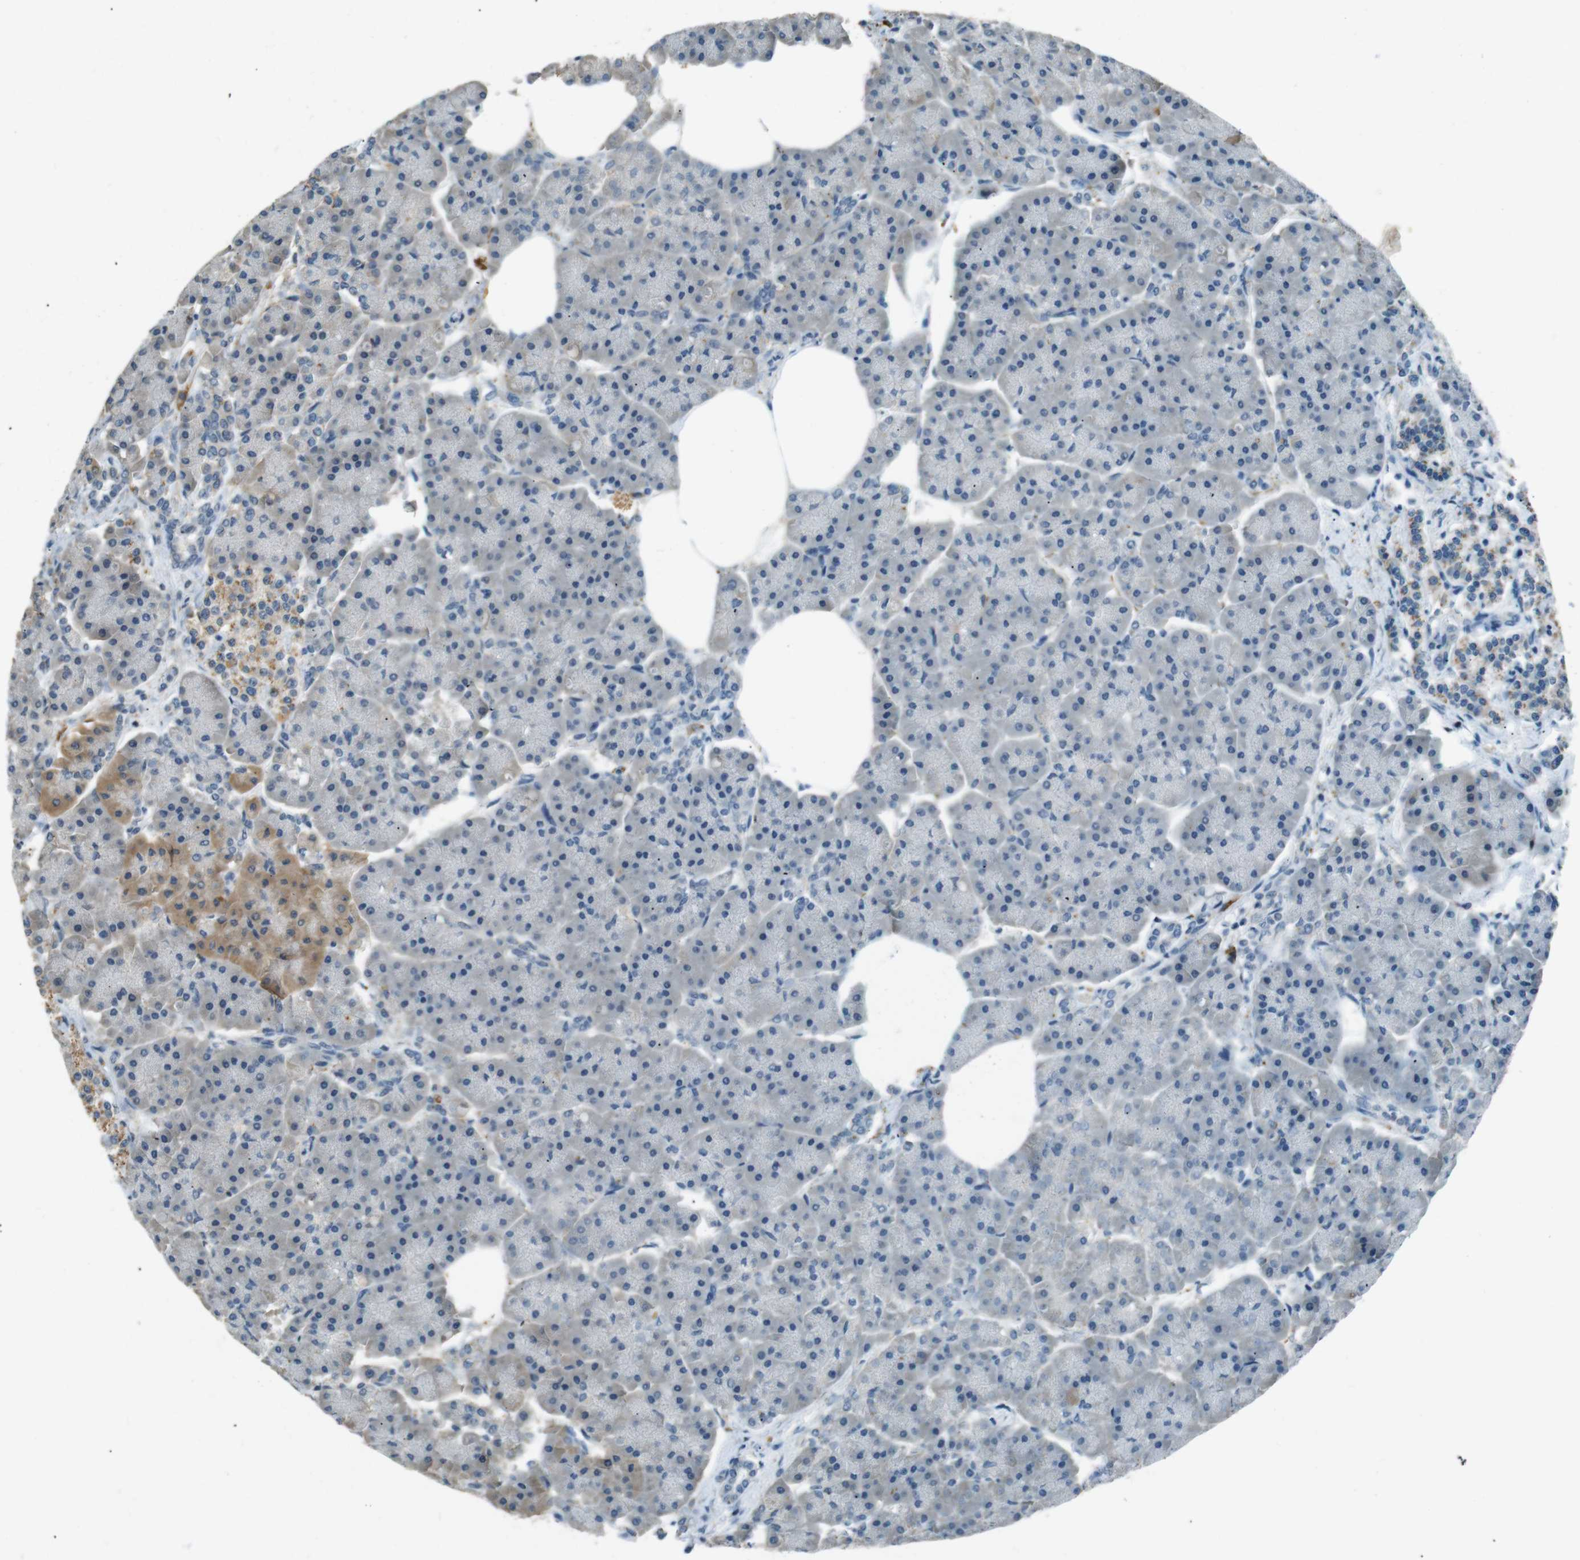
{"staining": {"intensity": "weak", "quantity": "<25%", "location": "cytoplasmic/membranous"}, "tissue": "pancreas", "cell_type": "Exocrine glandular cells", "image_type": "normal", "snomed": [{"axis": "morphology", "description": "Normal tissue, NOS"}, {"axis": "topography", "description": "Pancreas"}], "caption": "Immunohistochemistry histopathology image of benign human pancreas stained for a protein (brown), which reveals no positivity in exocrine glandular cells. The staining was performed using DAB to visualize the protein expression in brown, while the nuclei were stained in blue with hematoxylin (Magnification: 20x).", "gene": "MAGI2", "patient": {"sex": "female", "age": 70}}